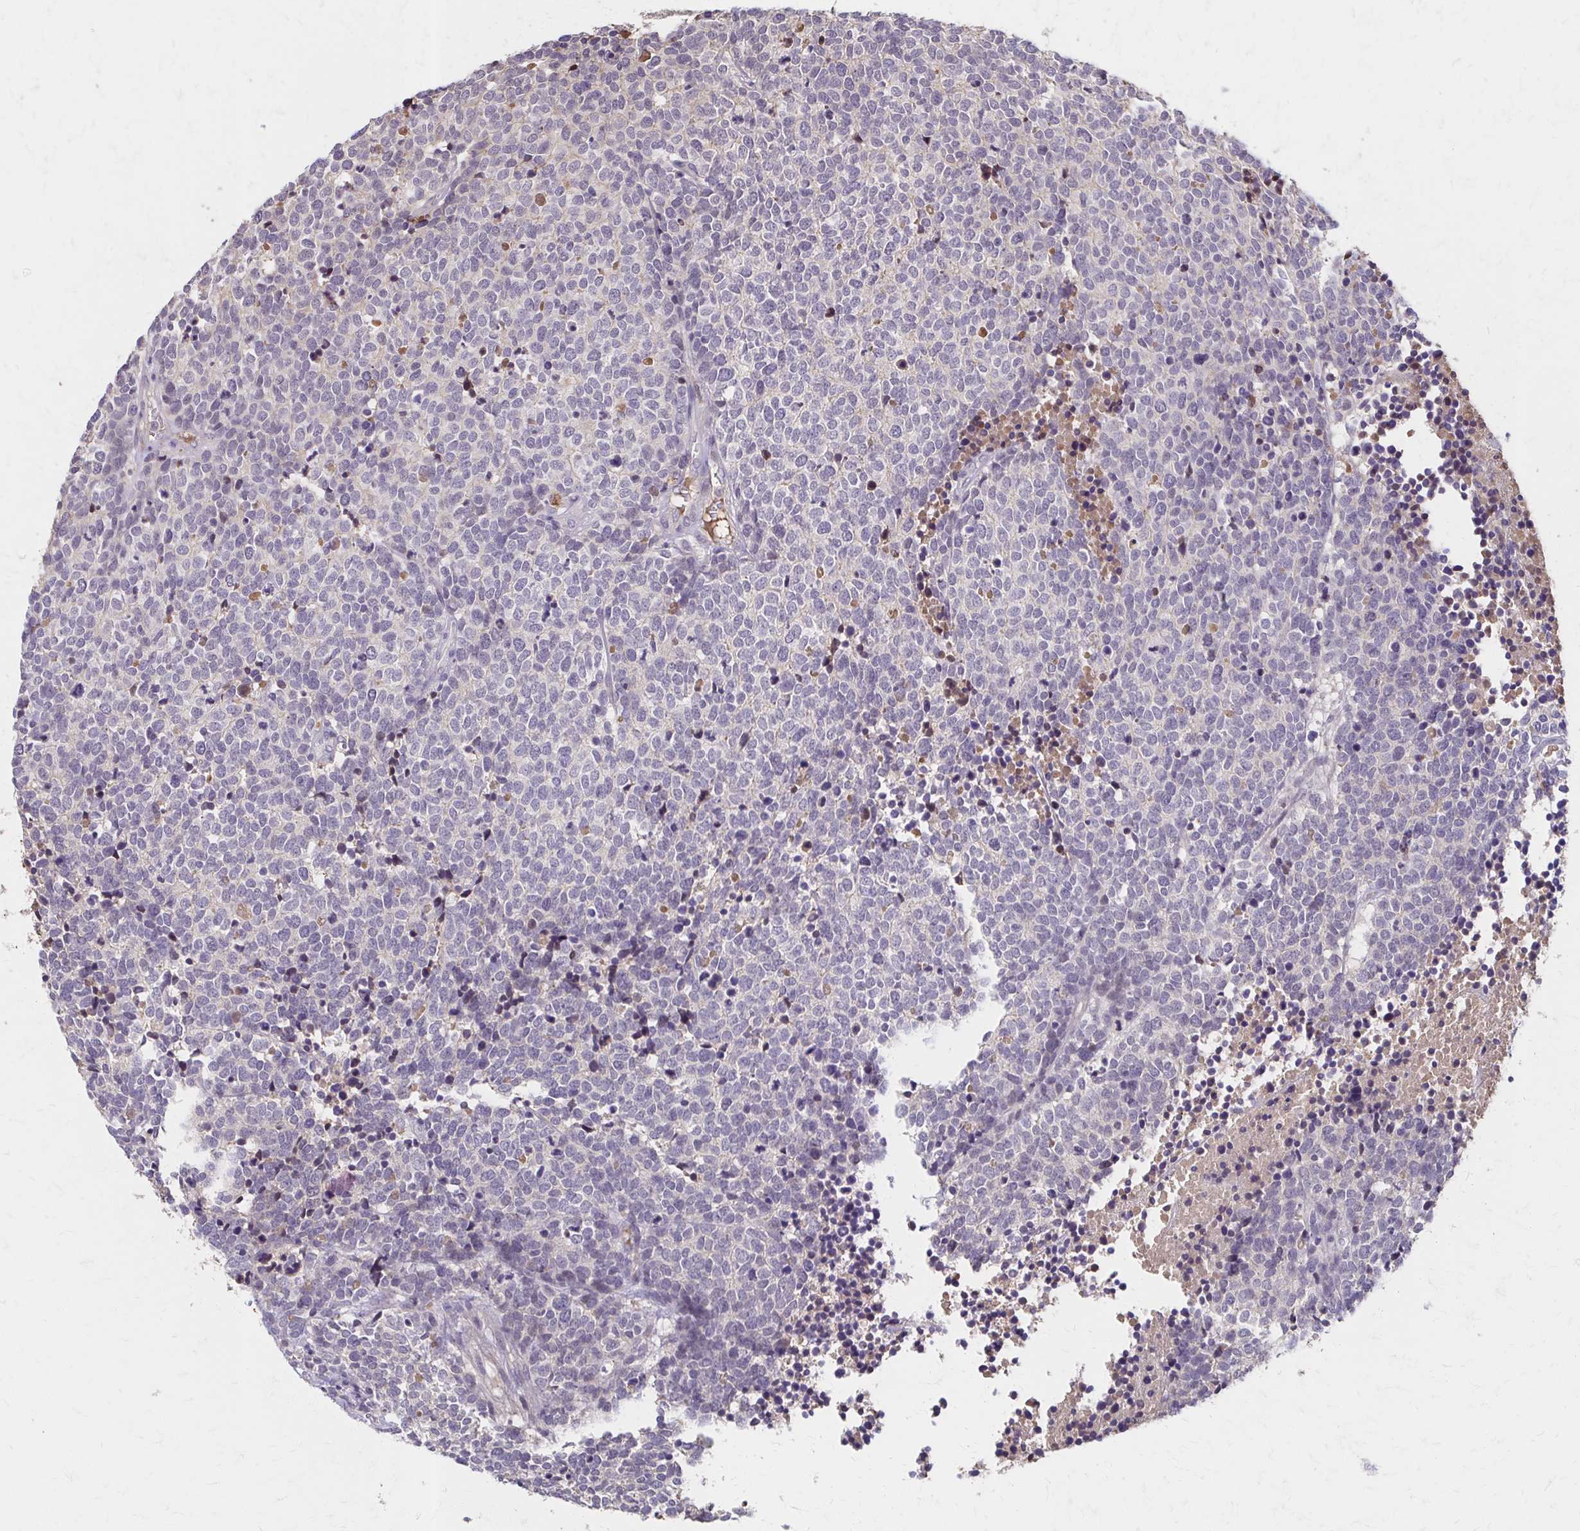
{"staining": {"intensity": "negative", "quantity": "none", "location": "none"}, "tissue": "carcinoid", "cell_type": "Tumor cells", "image_type": "cancer", "snomed": [{"axis": "morphology", "description": "Carcinoid, malignant, NOS"}, {"axis": "topography", "description": "Skin"}], "caption": "DAB immunohistochemical staining of carcinoid (malignant) exhibits no significant staining in tumor cells.", "gene": "HMGCS2", "patient": {"sex": "female", "age": 79}}